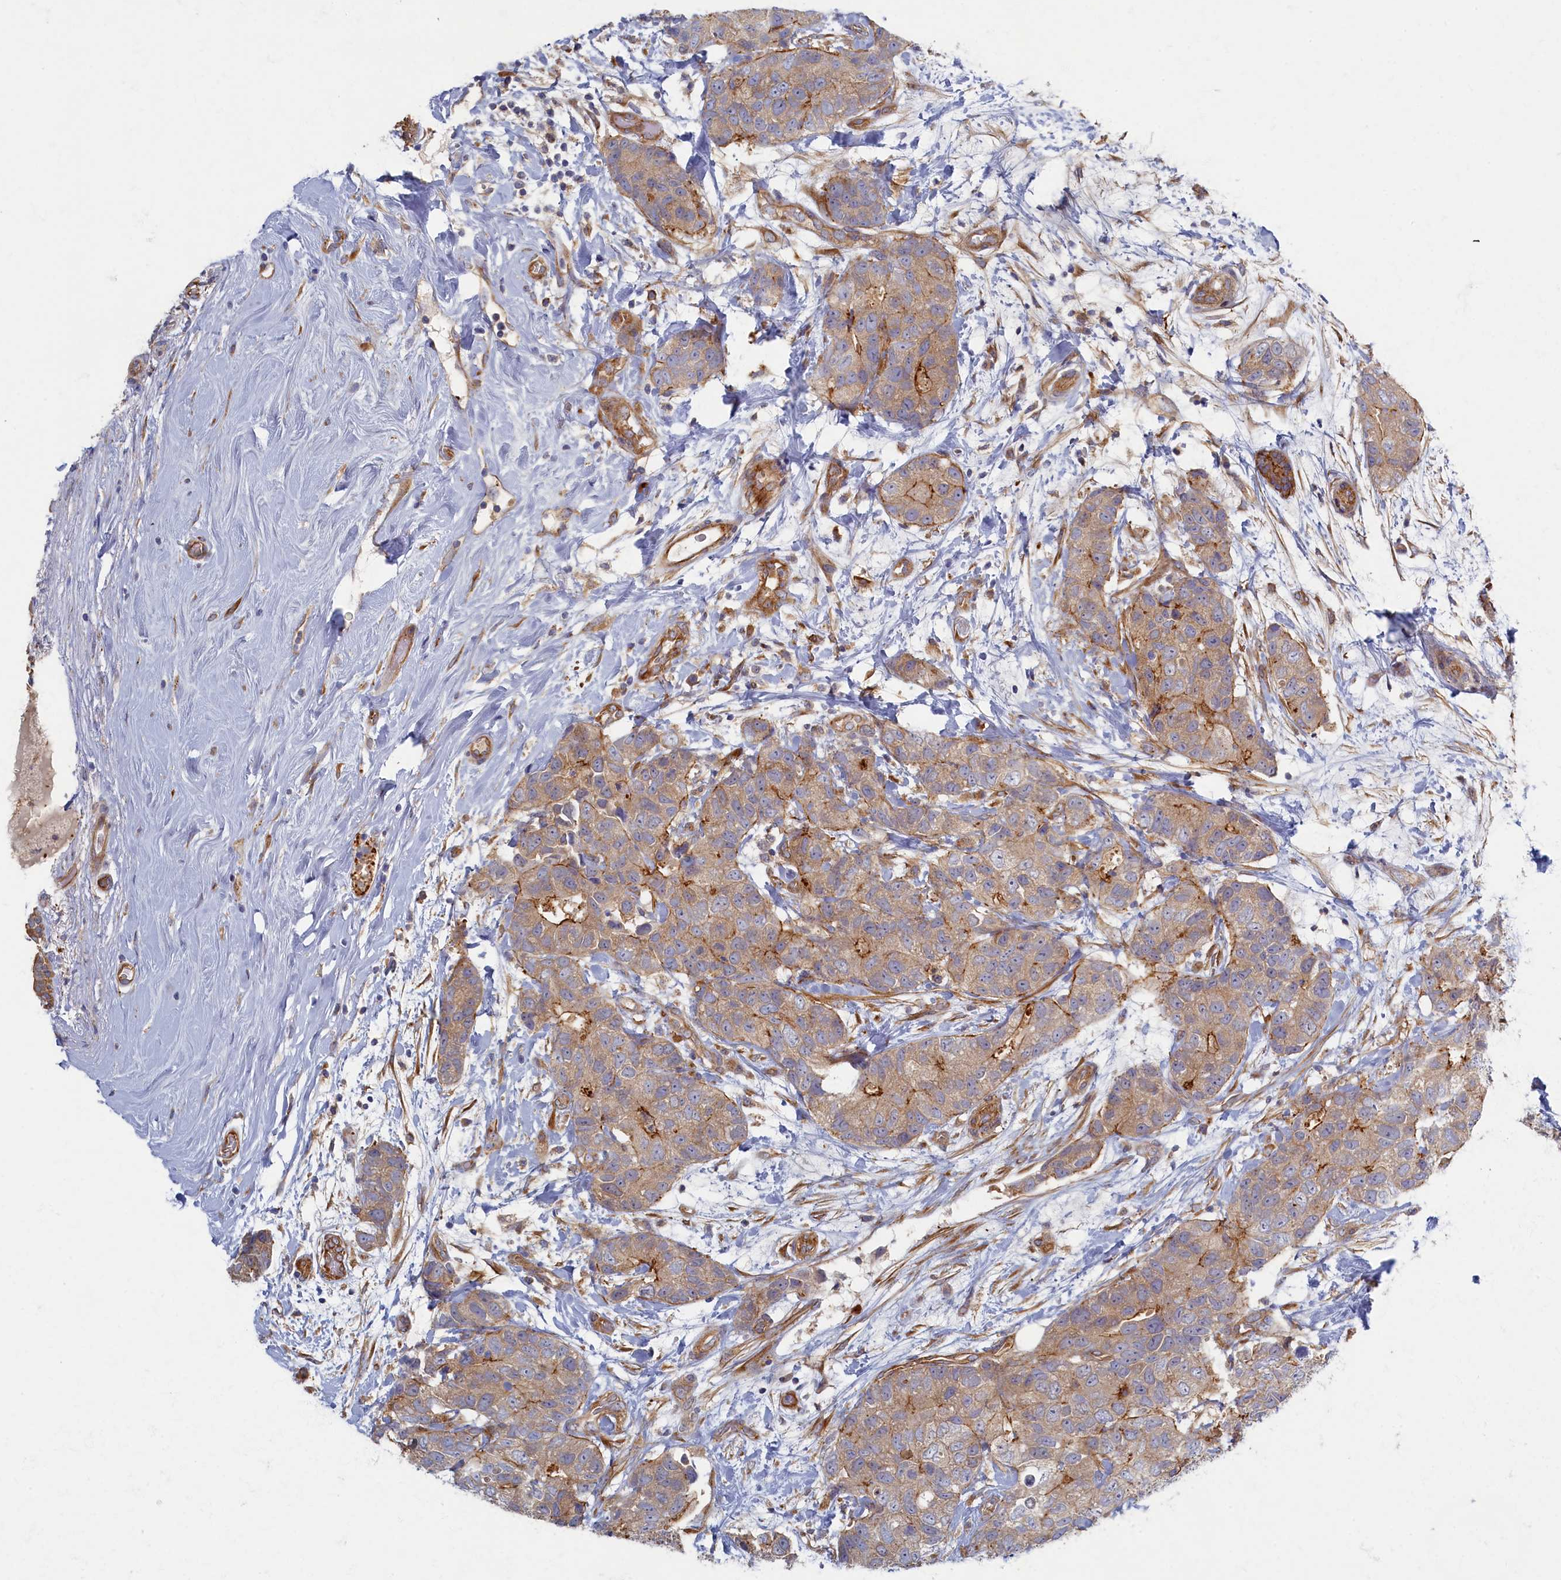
{"staining": {"intensity": "moderate", "quantity": "25%-75%", "location": "cytoplasmic/membranous"}, "tissue": "breast cancer", "cell_type": "Tumor cells", "image_type": "cancer", "snomed": [{"axis": "morphology", "description": "Duct carcinoma"}, {"axis": "topography", "description": "Breast"}], "caption": "Moderate cytoplasmic/membranous staining for a protein is identified in approximately 25%-75% of tumor cells of breast intraductal carcinoma using immunohistochemistry.", "gene": "PSMG2", "patient": {"sex": "female", "age": 62}}